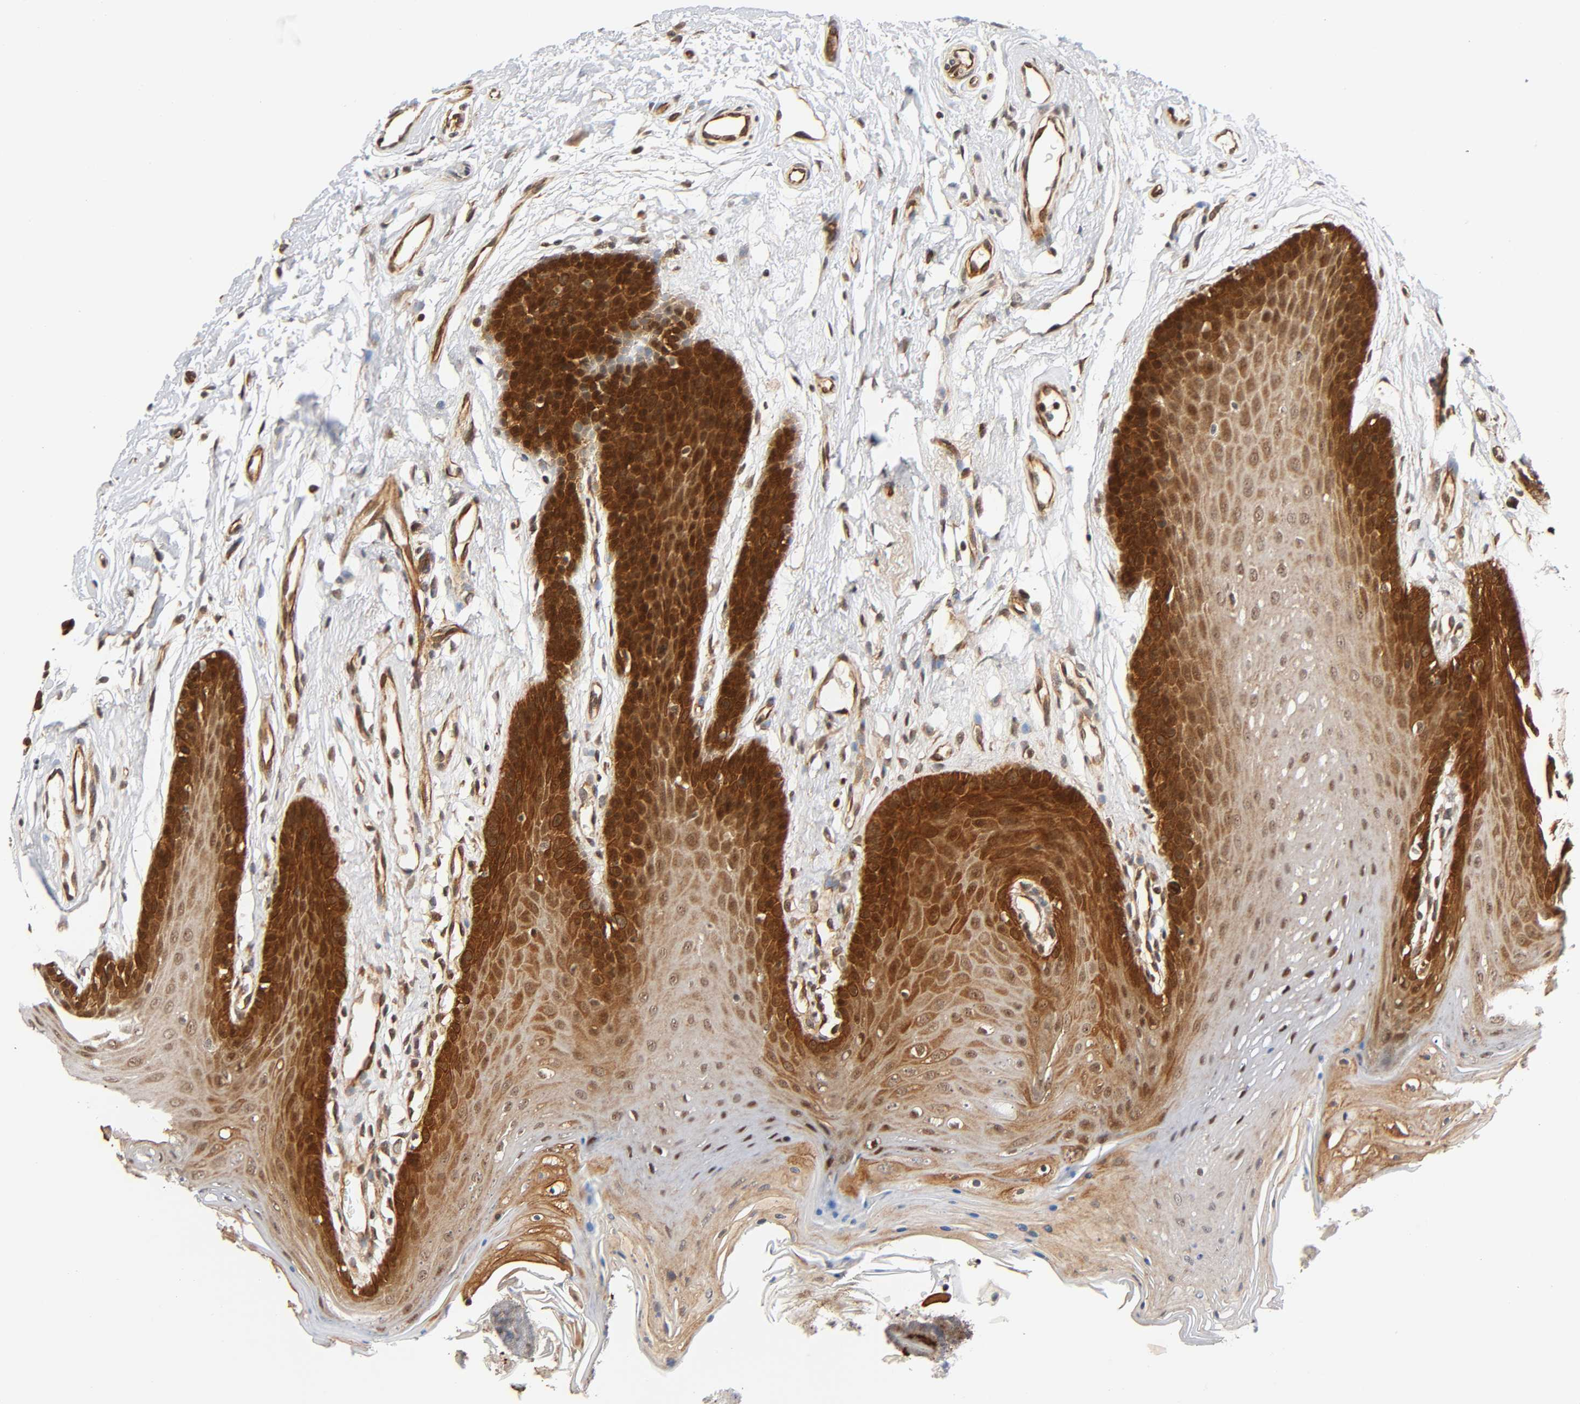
{"staining": {"intensity": "strong", "quantity": ">75%", "location": "cytoplasmic/membranous,nuclear"}, "tissue": "oral mucosa", "cell_type": "Squamous epithelial cells", "image_type": "normal", "snomed": [{"axis": "morphology", "description": "Normal tissue, NOS"}, {"axis": "topography", "description": "Oral tissue"}], "caption": "This histopathology image shows benign oral mucosa stained with IHC to label a protein in brown. The cytoplasmic/membranous,nuclear of squamous epithelial cells show strong positivity for the protein. Nuclei are counter-stained blue.", "gene": "IQCJ", "patient": {"sex": "male", "age": 62}}